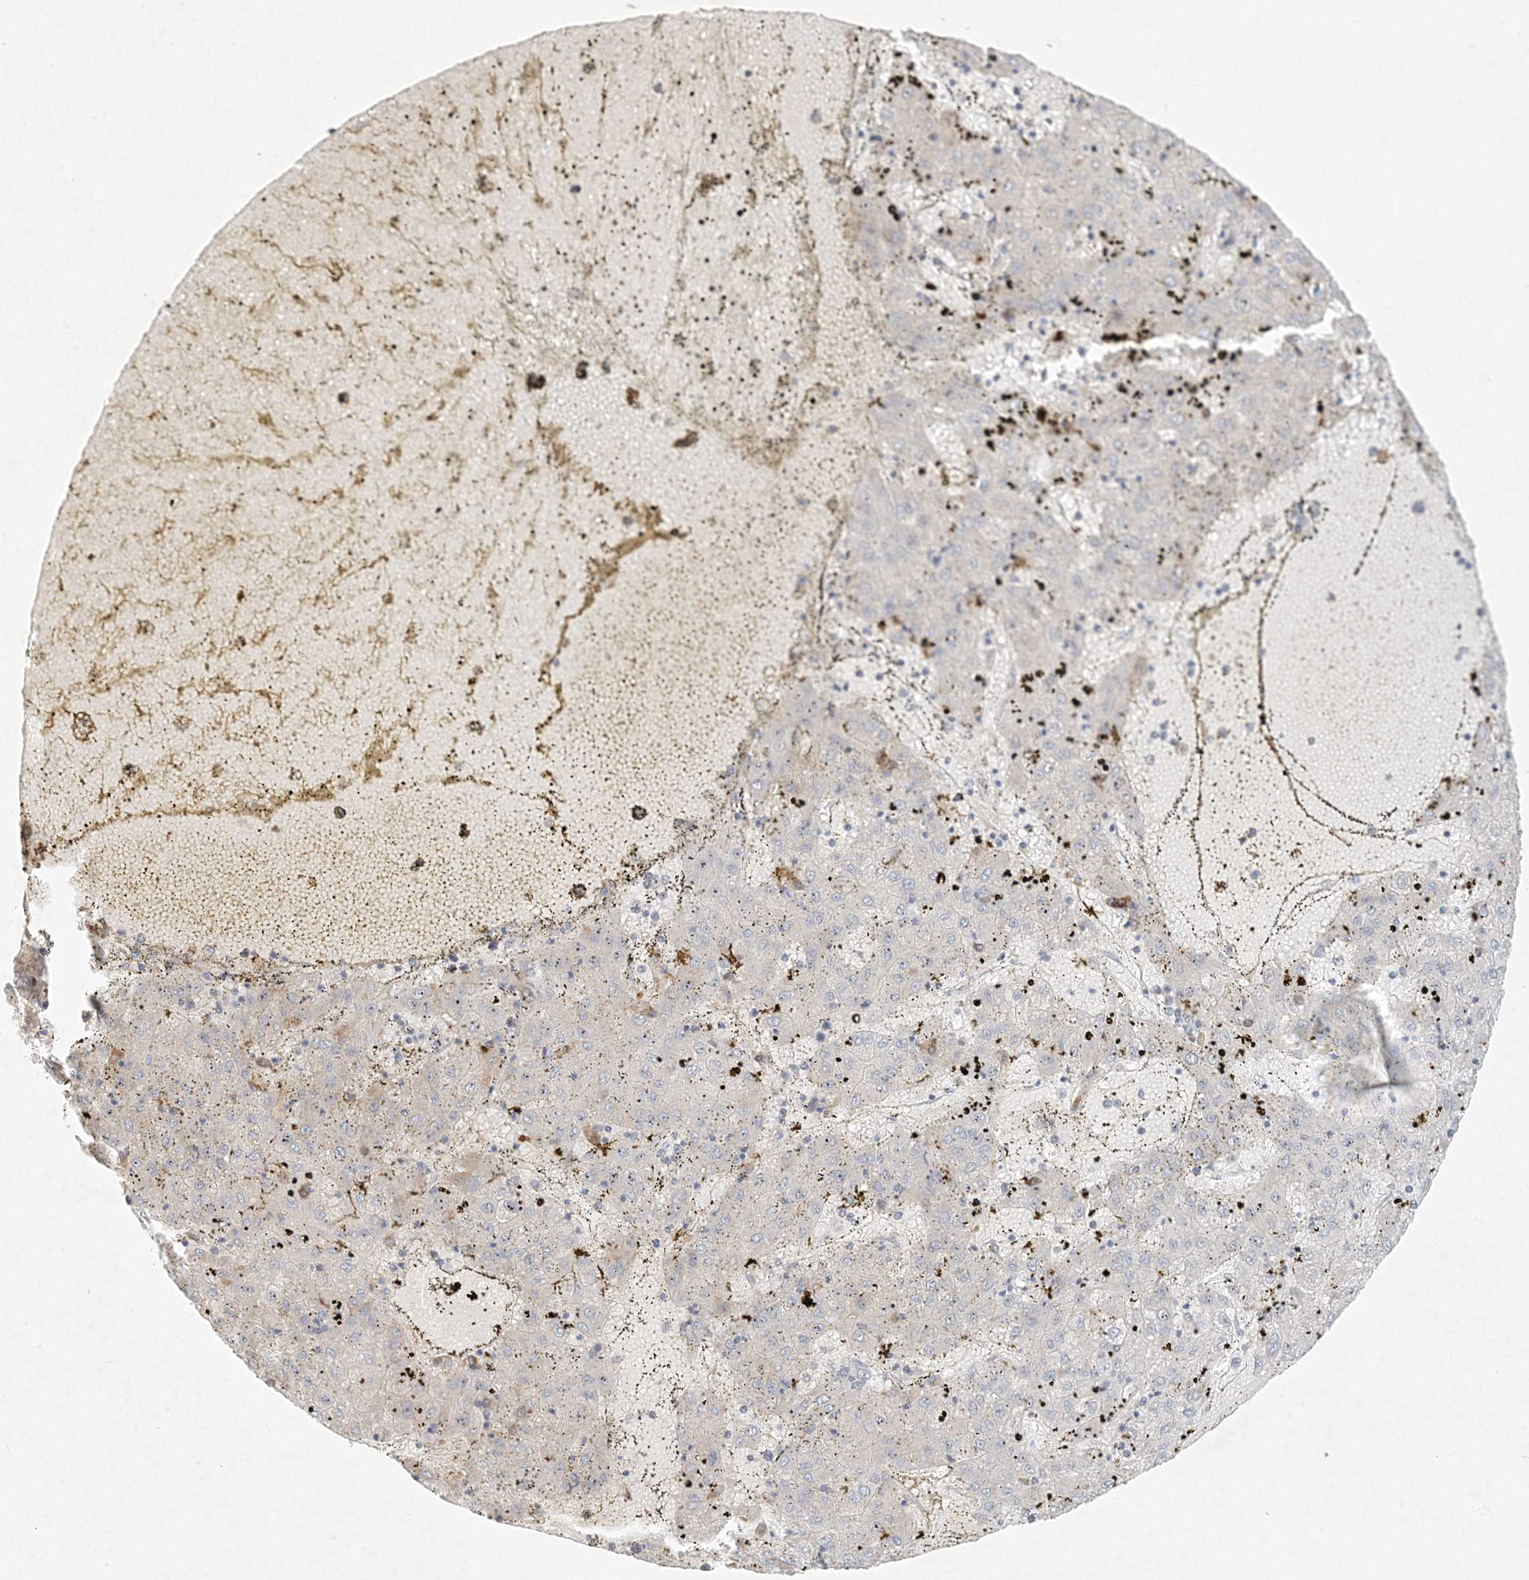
{"staining": {"intensity": "negative", "quantity": "none", "location": "none"}, "tissue": "liver cancer", "cell_type": "Tumor cells", "image_type": "cancer", "snomed": [{"axis": "morphology", "description": "Carcinoma, Hepatocellular, NOS"}, {"axis": "topography", "description": "Liver"}], "caption": "This is an immunohistochemistry (IHC) histopathology image of human liver cancer. There is no staining in tumor cells.", "gene": "ZNF385D", "patient": {"sex": "male", "age": 72}}